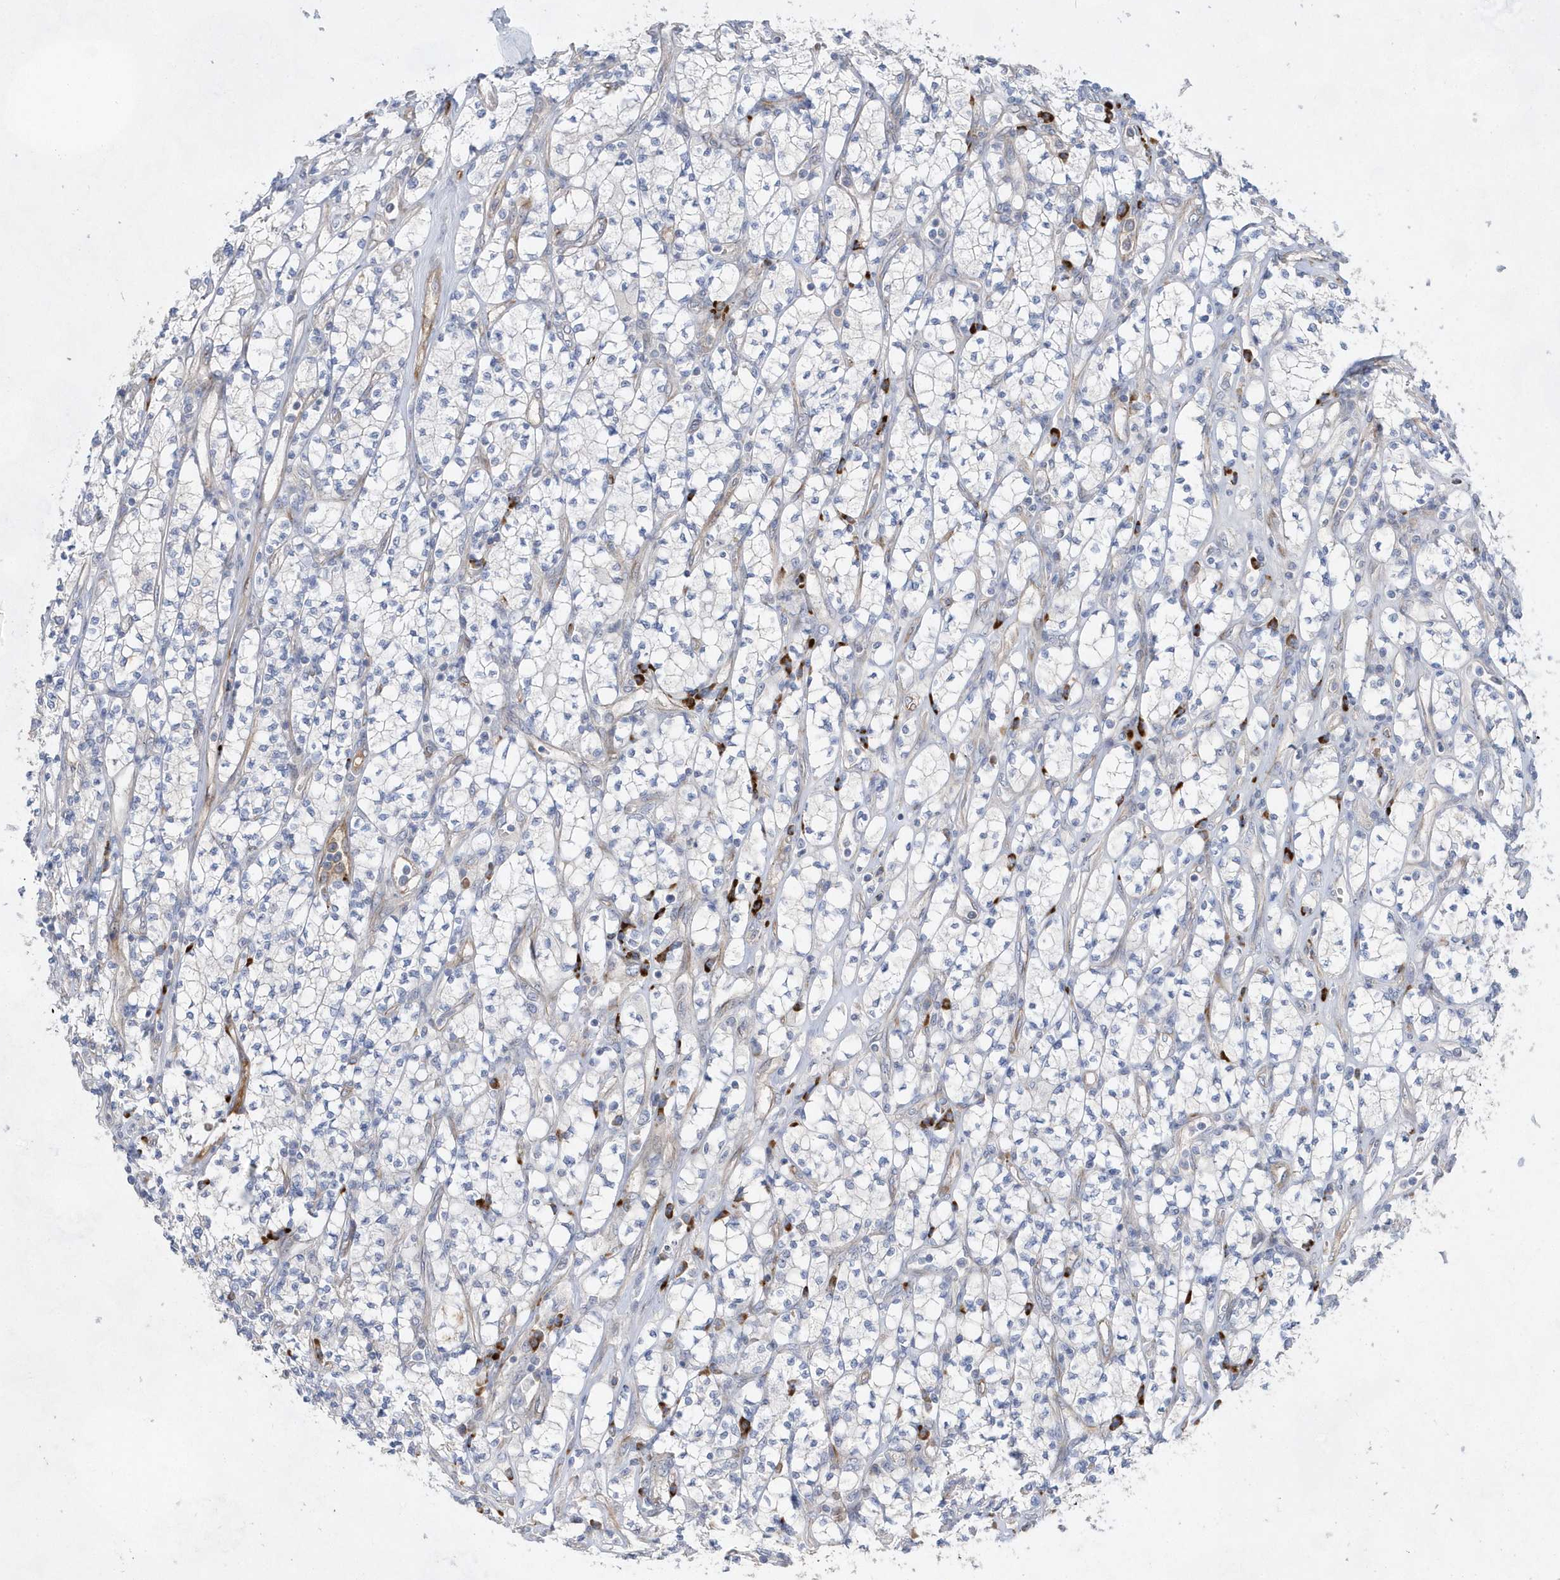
{"staining": {"intensity": "negative", "quantity": "none", "location": "none"}, "tissue": "renal cancer", "cell_type": "Tumor cells", "image_type": "cancer", "snomed": [{"axis": "morphology", "description": "Adenocarcinoma, NOS"}, {"axis": "topography", "description": "Kidney"}], "caption": "DAB immunohistochemical staining of human adenocarcinoma (renal) displays no significant expression in tumor cells.", "gene": "TMEM132B", "patient": {"sex": "male", "age": 77}}